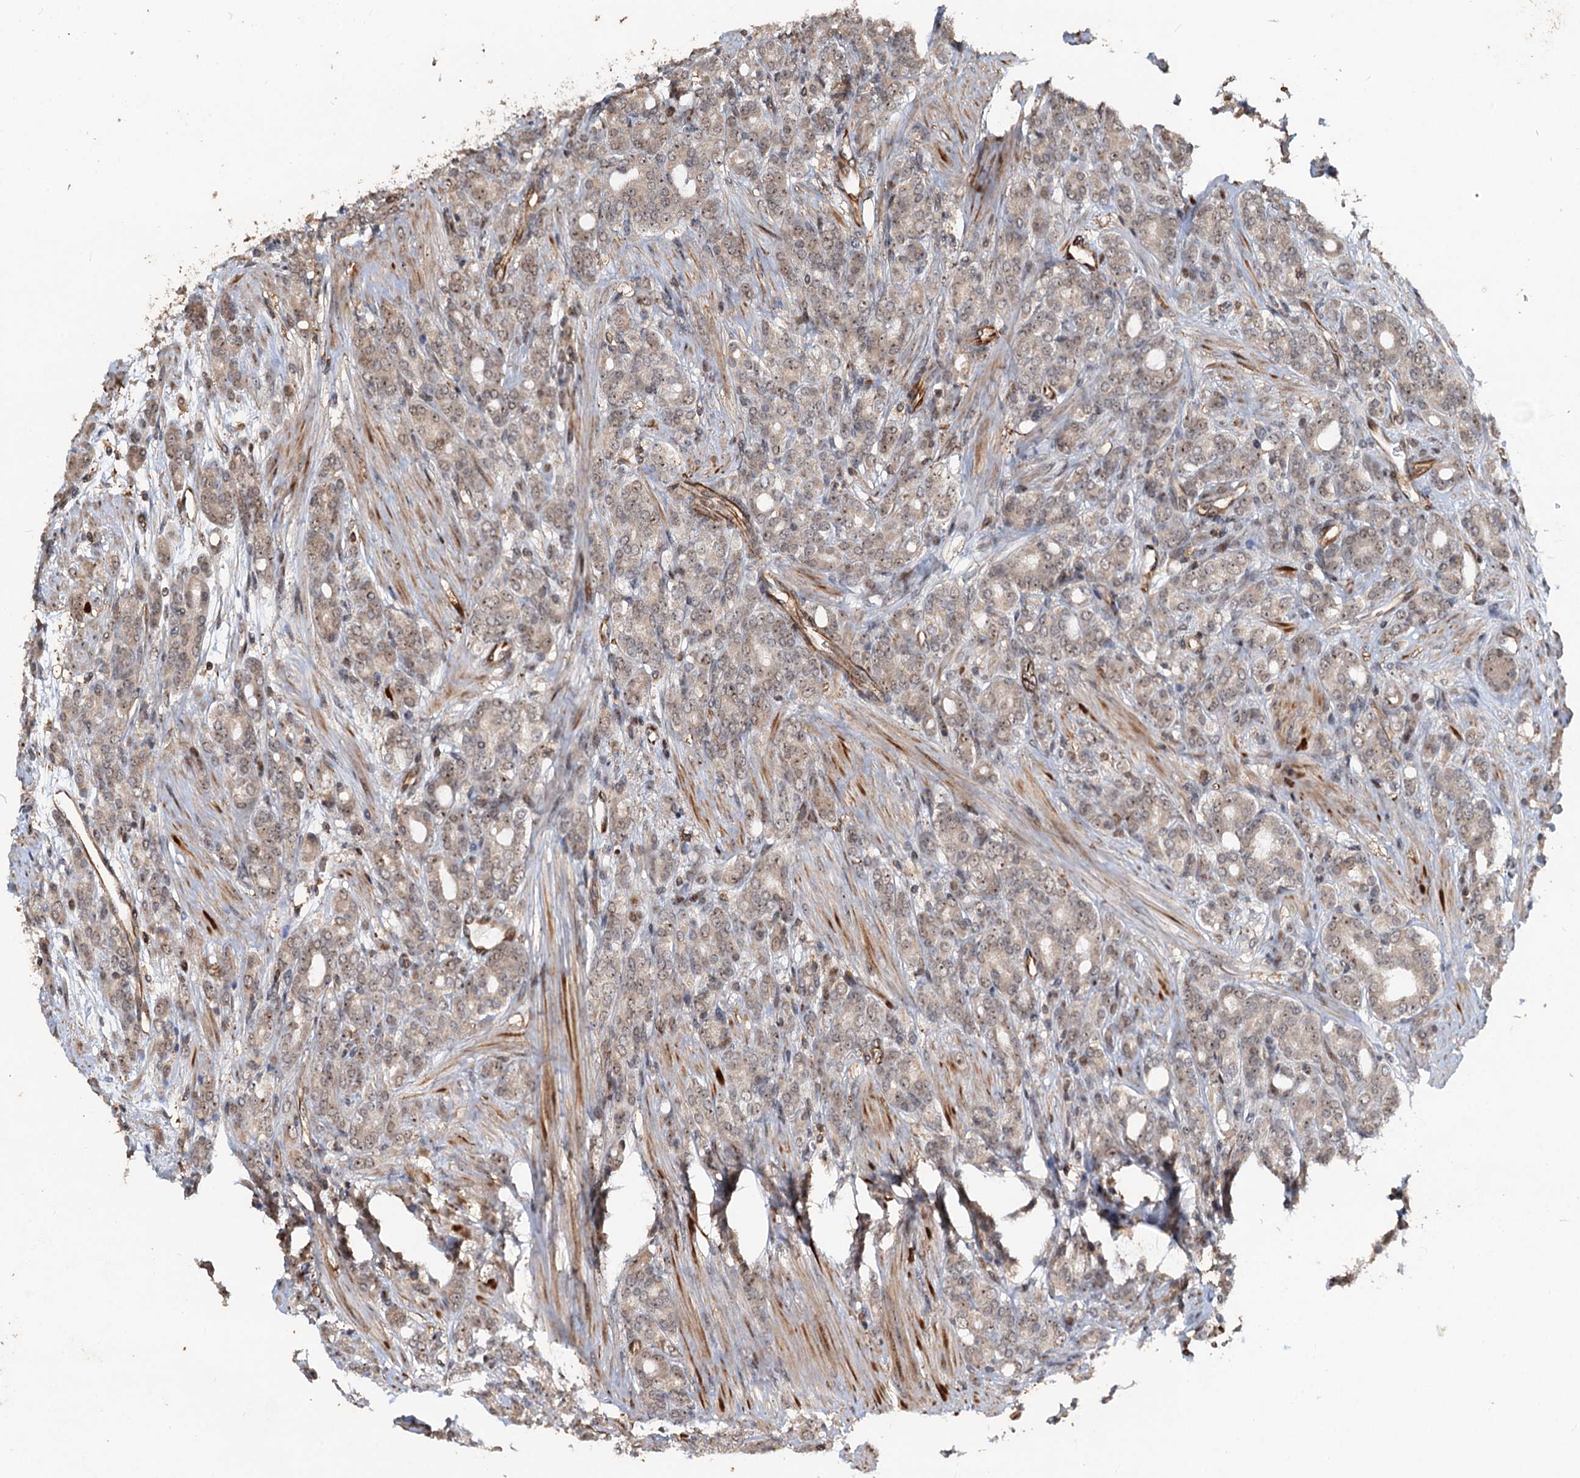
{"staining": {"intensity": "moderate", "quantity": ">75%", "location": "nuclear"}, "tissue": "prostate cancer", "cell_type": "Tumor cells", "image_type": "cancer", "snomed": [{"axis": "morphology", "description": "Adenocarcinoma, High grade"}, {"axis": "topography", "description": "Prostate"}], "caption": "An image showing moderate nuclear staining in approximately >75% of tumor cells in adenocarcinoma (high-grade) (prostate), as visualized by brown immunohistochemical staining.", "gene": "TMA16", "patient": {"sex": "male", "age": 62}}